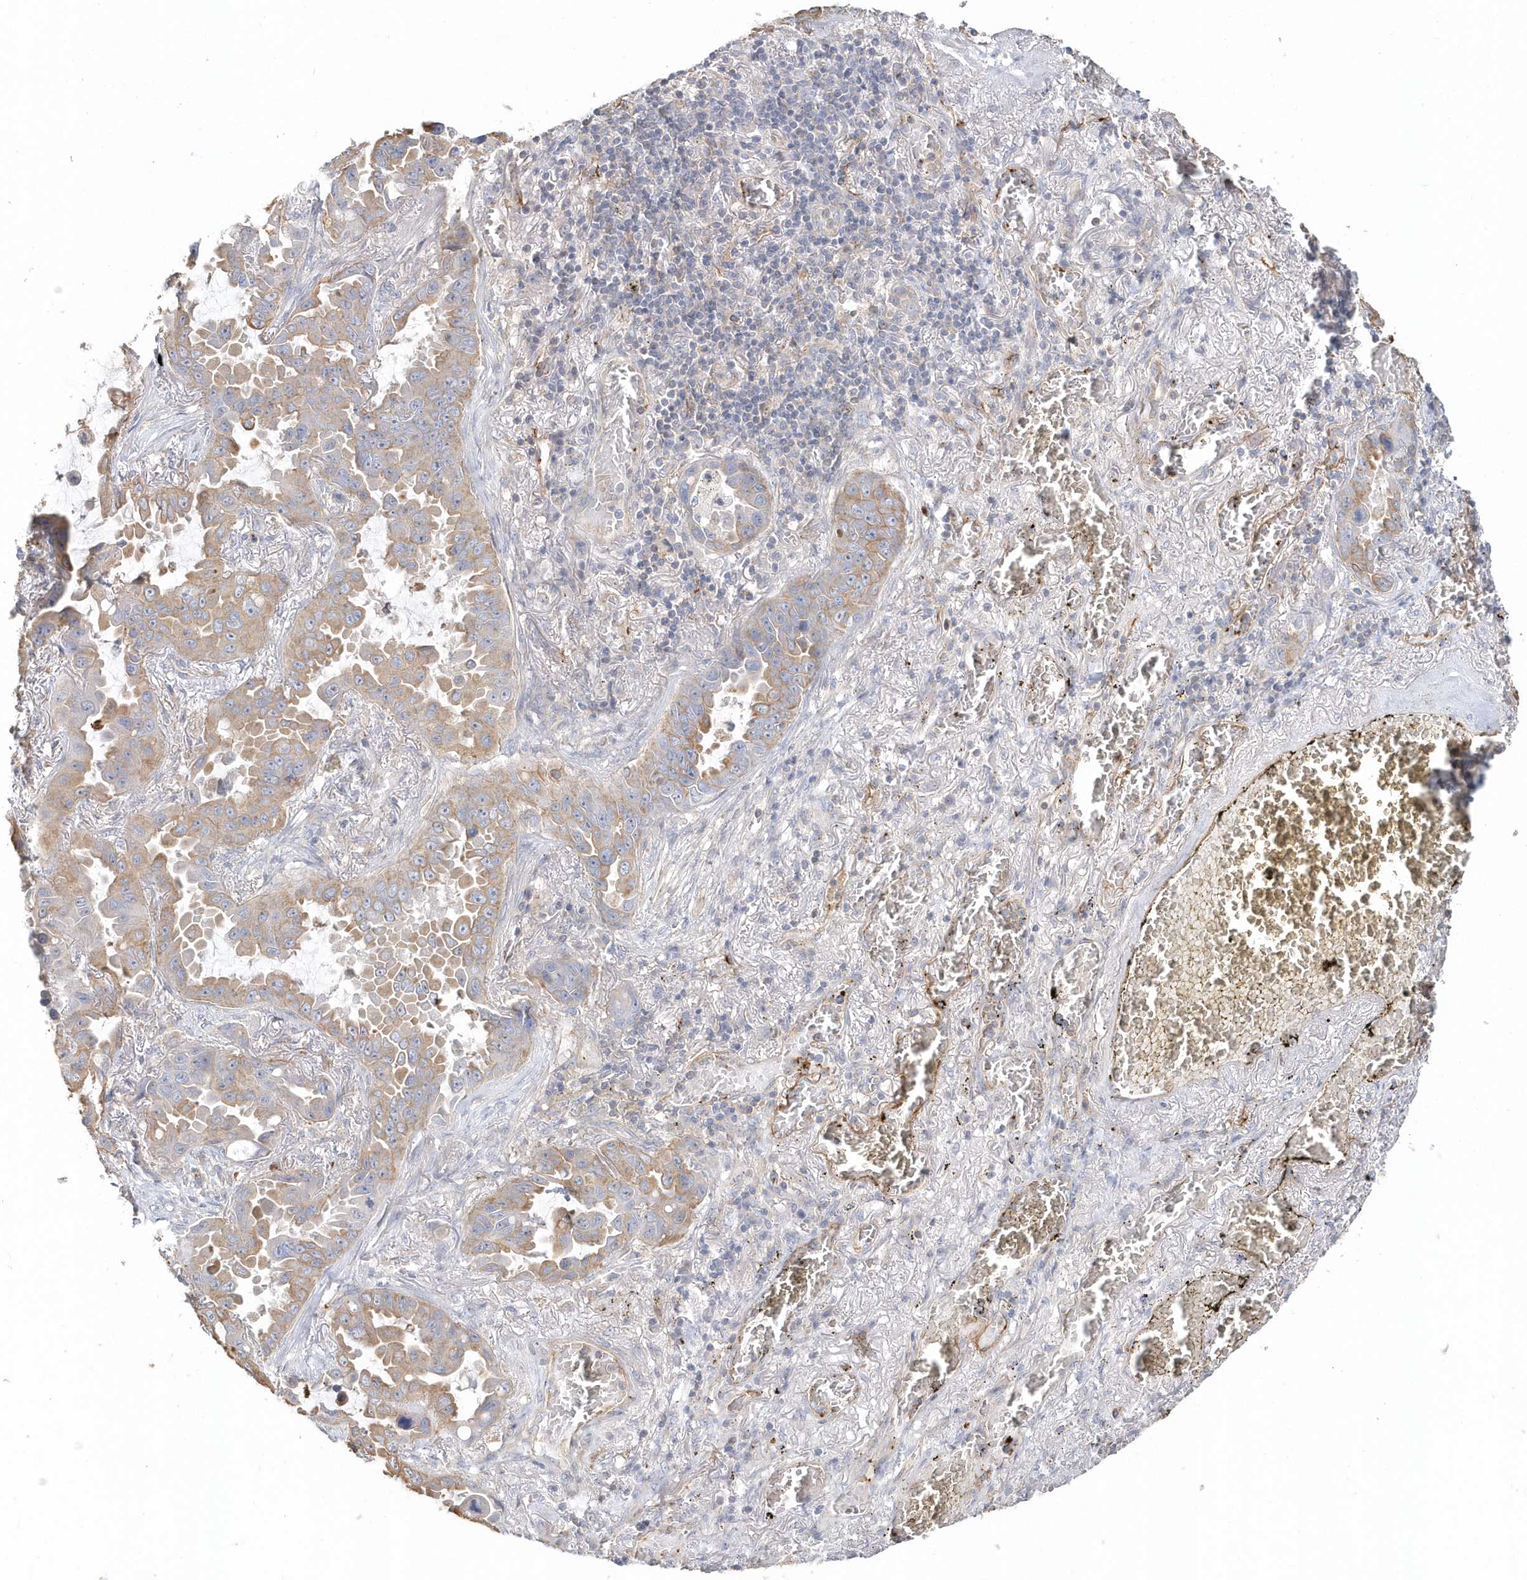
{"staining": {"intensity": "moderate", "quantity": ">75%", "location": "cytoplasmic/membranous"}, "tissue": "lung cancer", "cell_type": "Tumor cells", "image_type": "cancer", "snomed": [{"axis": "morphology", "description": "Adenocarcinoma, NOS"}, {"axis": "topography", "description": "Lung"}], "caption": "Immunohistochemistry photomicrograph of neoplastic tissue: lung adenocarcinoma stained using IHC displays medium levels of moderate protein expression localized specifically in the cytoplasmic/membranous of tumor cells, appearing as a cytoplasmic/membranous brown color.", "gene": "MMRN1", "patient": {"sex": "male", "age": 64}}